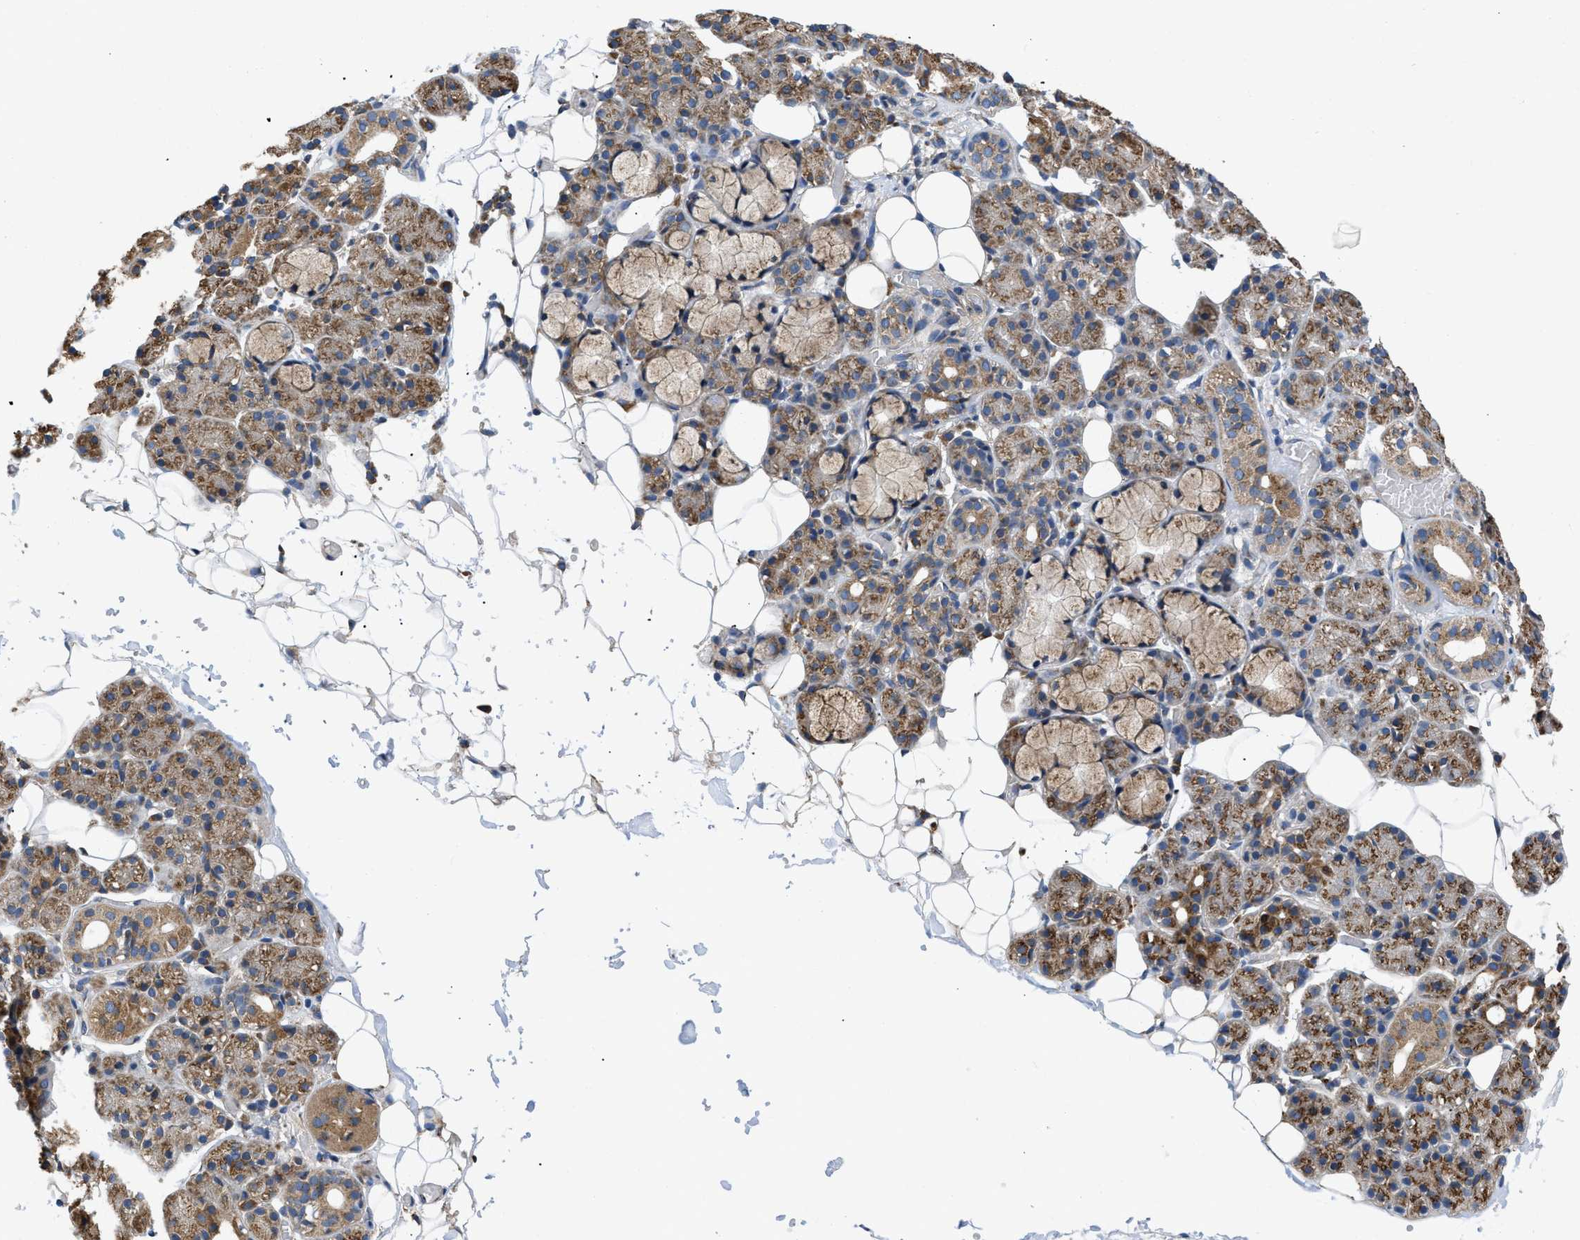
{"staining": {"intensity": "moderate", "quantity": ">75%", "location": "cytoplasmic/membranous"}, "tissue": "salivary gland", "cell_type": "Glandular cells", "image_type": "normal", "snomed": [{"axis": "morphology", "description": "Normal tissue, NOS"}, {"axis": "topography", "description": "Salivary gland"}], "caption": "Salivary gland stained for a protein displays moderate cytoplasmic/membranous positivity in glandular cells.", "gene": "CEP128", "patient": {"sex": "male", "age": 63}}